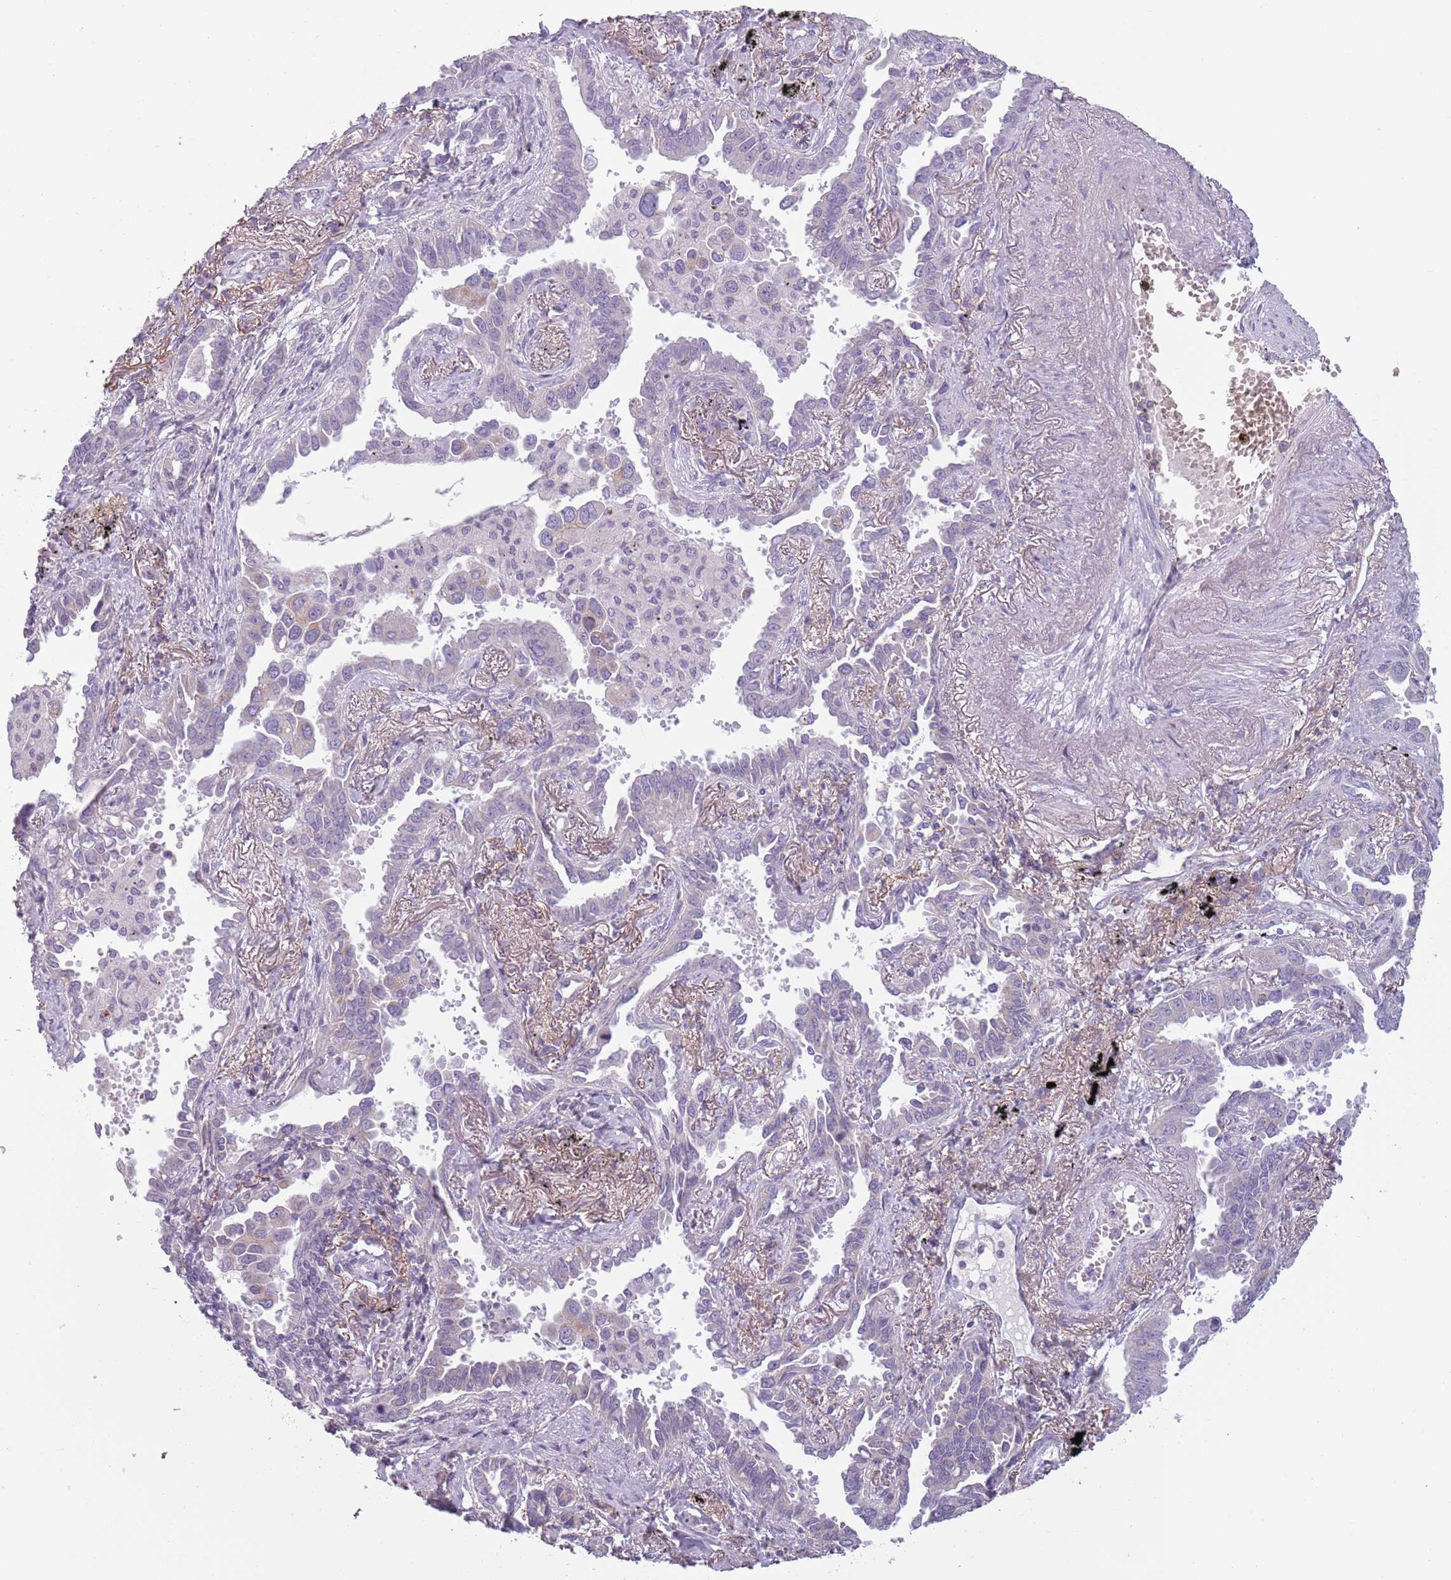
{"staining": {"intensity": "negative", "quantity": "none", "location": "none"}, "tissue": "lung cancer", "cell_type": "Tumor cells", "image_type": "cancer", "snomed": [{"axis": "morphology", "description": "Adenocarcinoma, NOS"}, {"axis": "topography", "description": "Lung"}], "caption": "DAB (3,3'-diaminobenzidine) immunohistochemical staining of adenocarcinoma (lung) displays no significant staining in tumor cells. (DAB IHC with hematoxylin counter stain).", "gene": "MEGF8", "patient": {"sex": "male", "age": 67}}